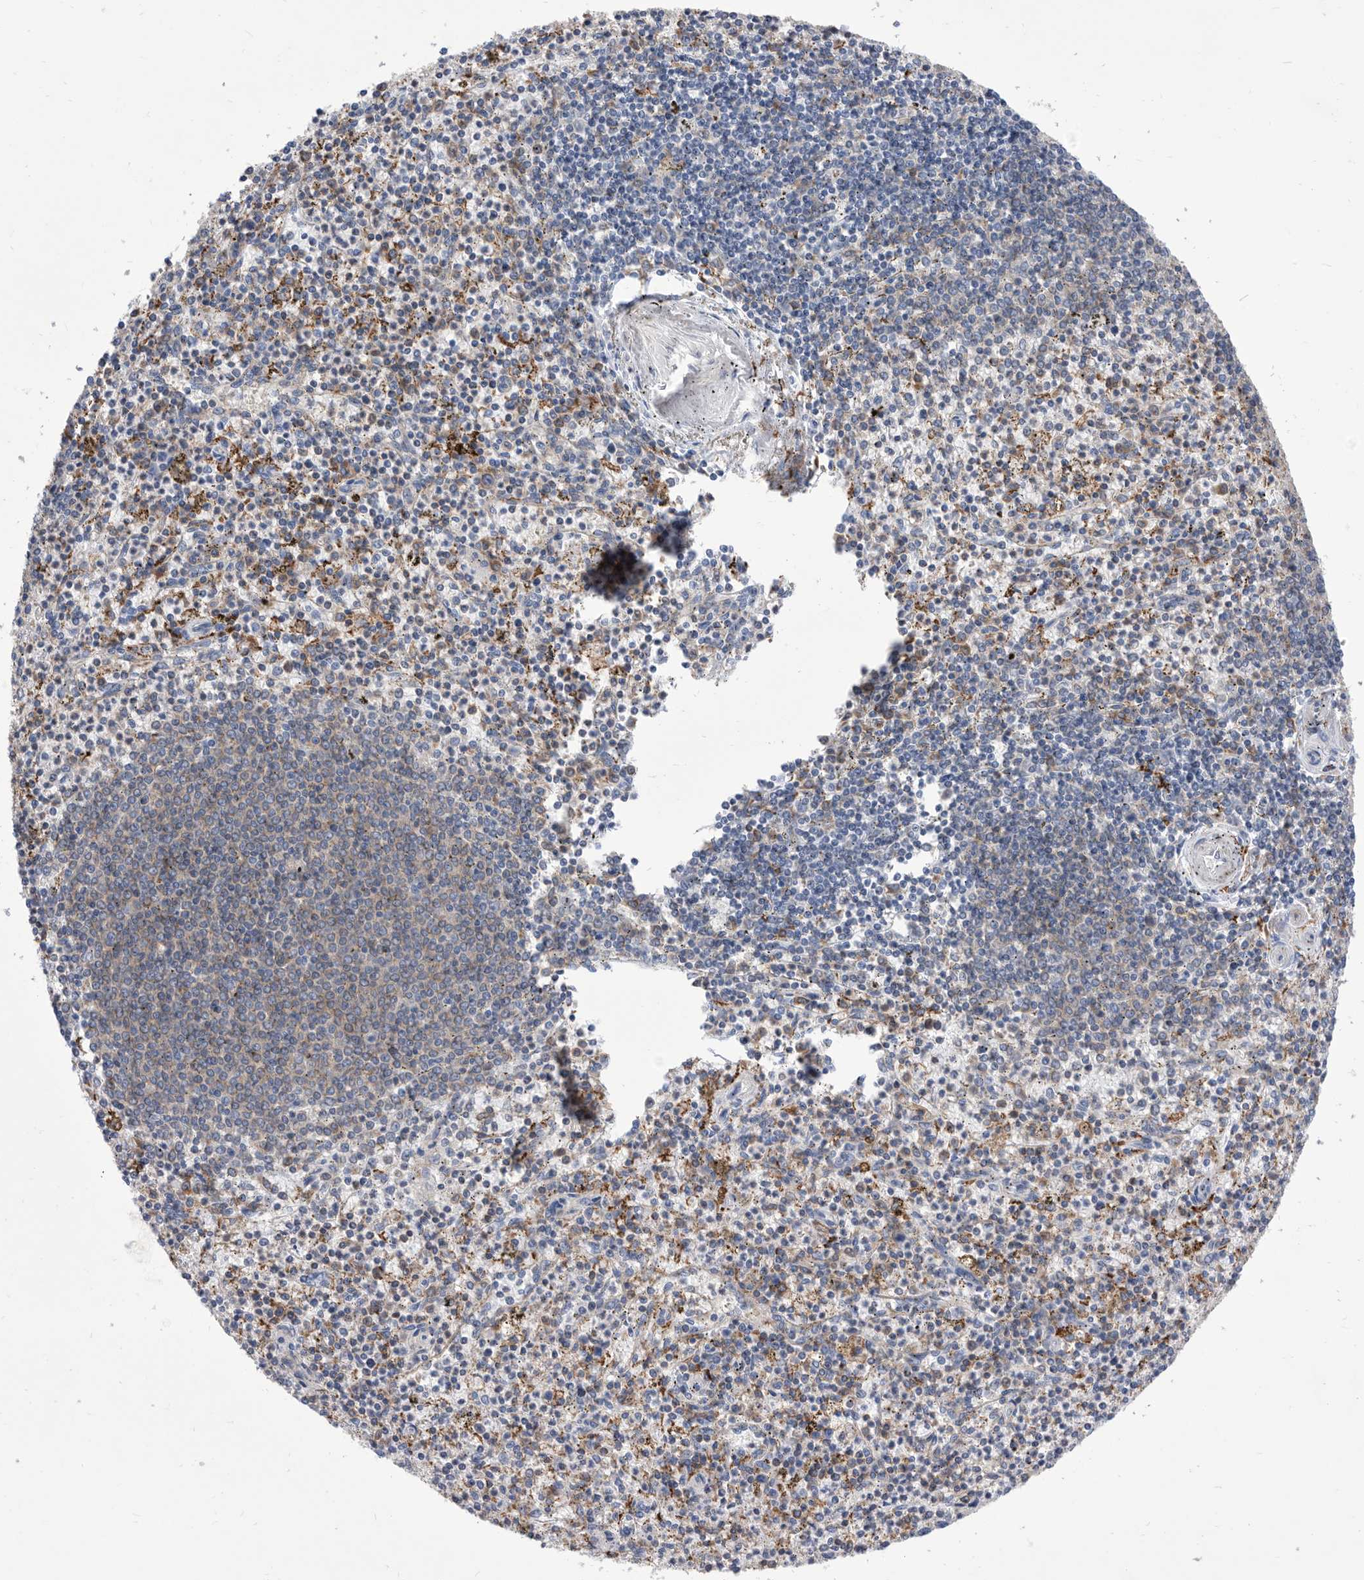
{"staining": {"intensity": "negative", "quantity": "none", "location": "none"}, "tissue": "spleen", "cell_type": "Cells in red pulp", "image_type": "normal", "snomed": [{"axis": "morphology", "description": "Normal tissue, NOS"}, {"axis": "topography", "description": "Spleen"}], "caption": "Immunohistochemistry (IHC) image of normal spleen stained for a protein (brown), which demonstrates no staining in cells in red pulp. The staining is performed using DAB brown chromogen with nuclei counter-stained in using hematoxylin.", "gene": "SMG7", "patient": {"sex": "male", "age": 72}}